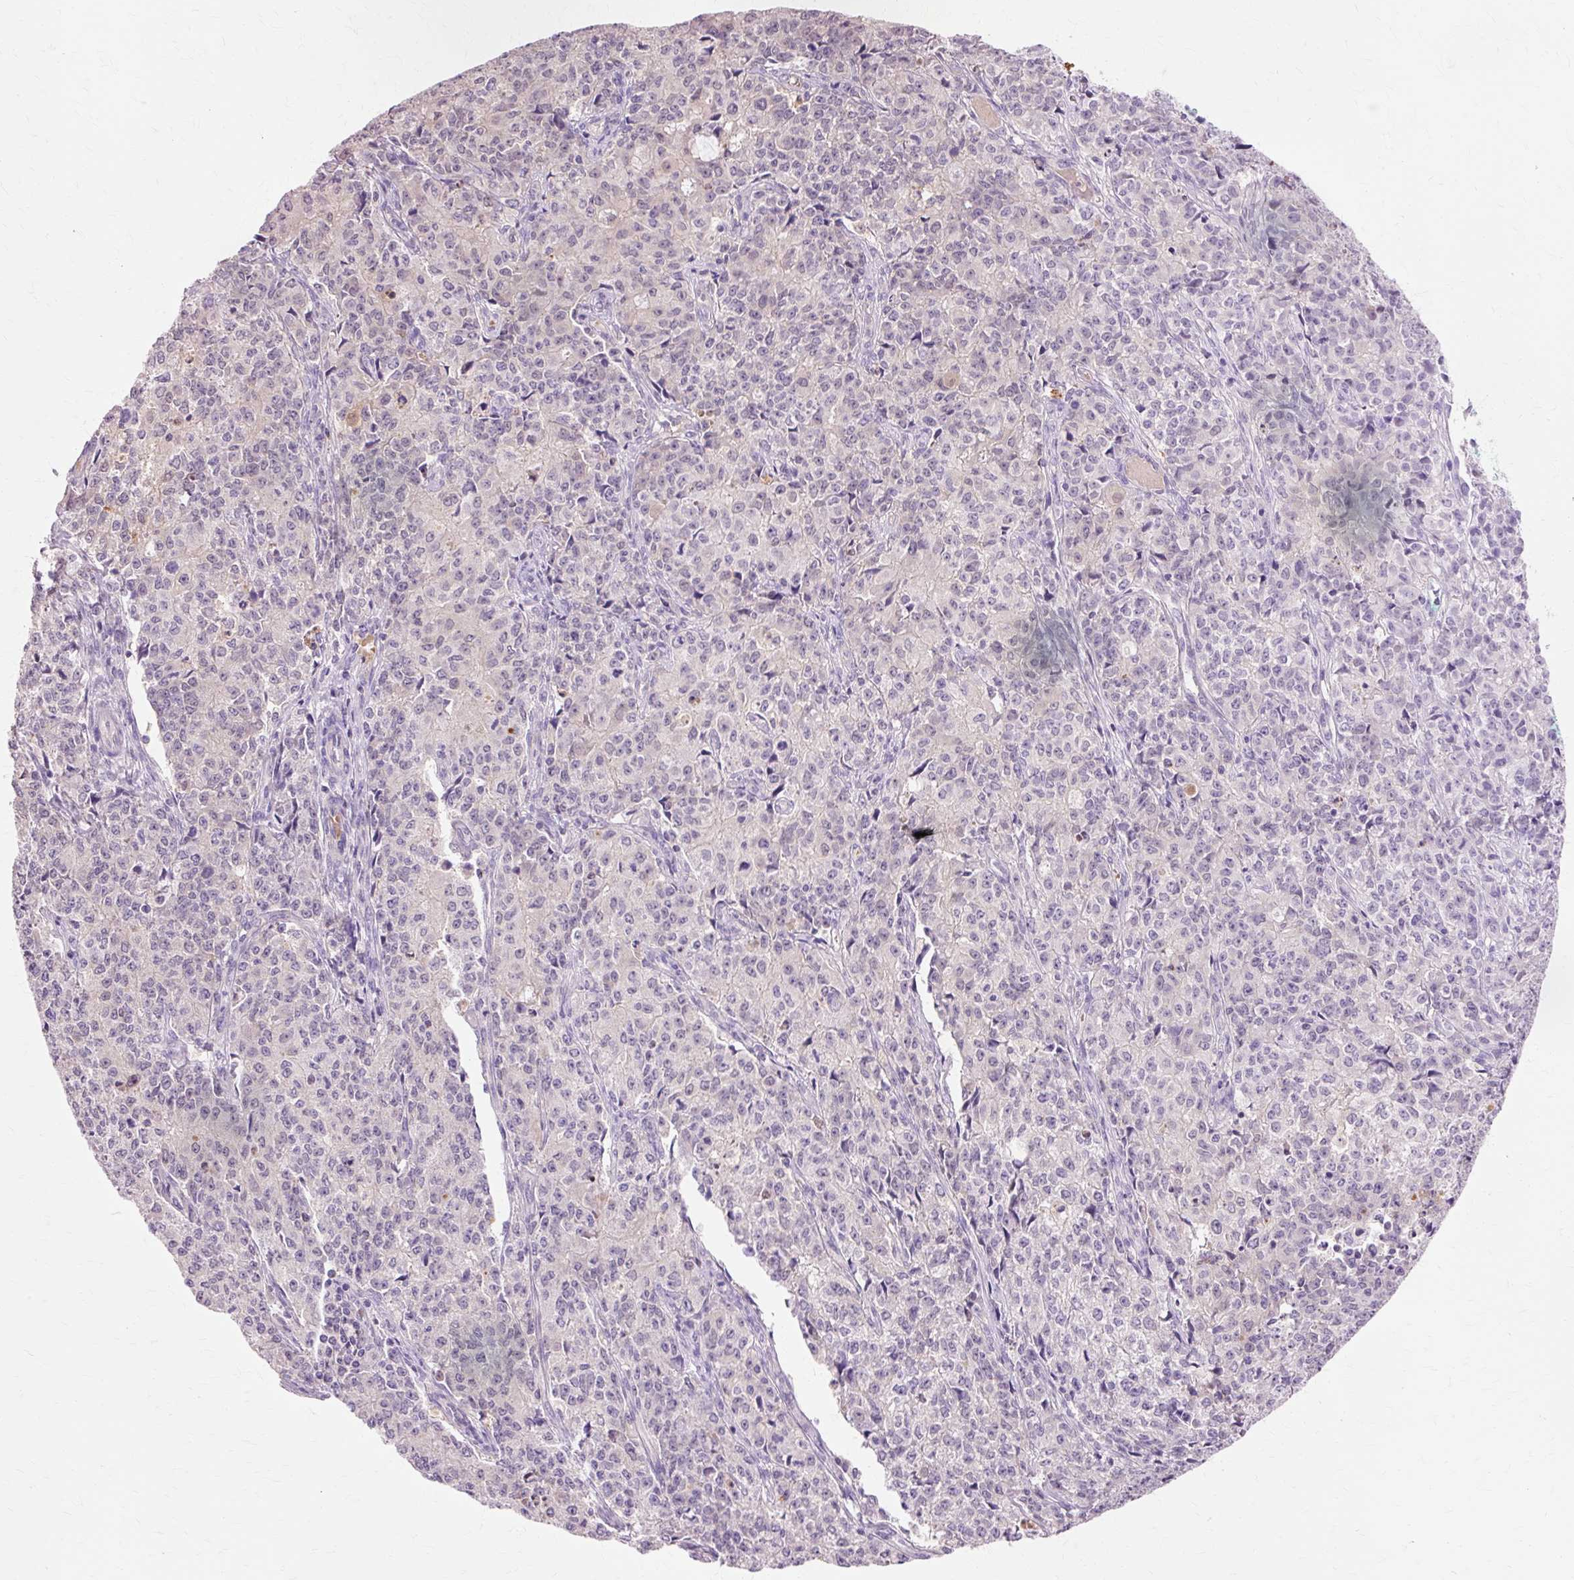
{"staining": {"intensity": "negative", "quantity": "none", "location": "none"}, "tissue": "endometrial cancer", "cell_type": "Tumor cells", "image_type": "cancer", "snomed": [{"axis": "morphology", "description": "Adenocarcinoma, NOS"}, {"axis": "topography", "description": "Endometrium"}], "caption": "Immunohistochemical staining of human endometrial adenocarcinoma demonstrates no significant staining in tumor cells. The staining is performed using DAB (3,3'-diaminobenzidine) brown chromogen with nuclei counter-stained in using hematoxylin.", "gene": "VN1R2", "patient": {"sex": "female", "age": 50}}